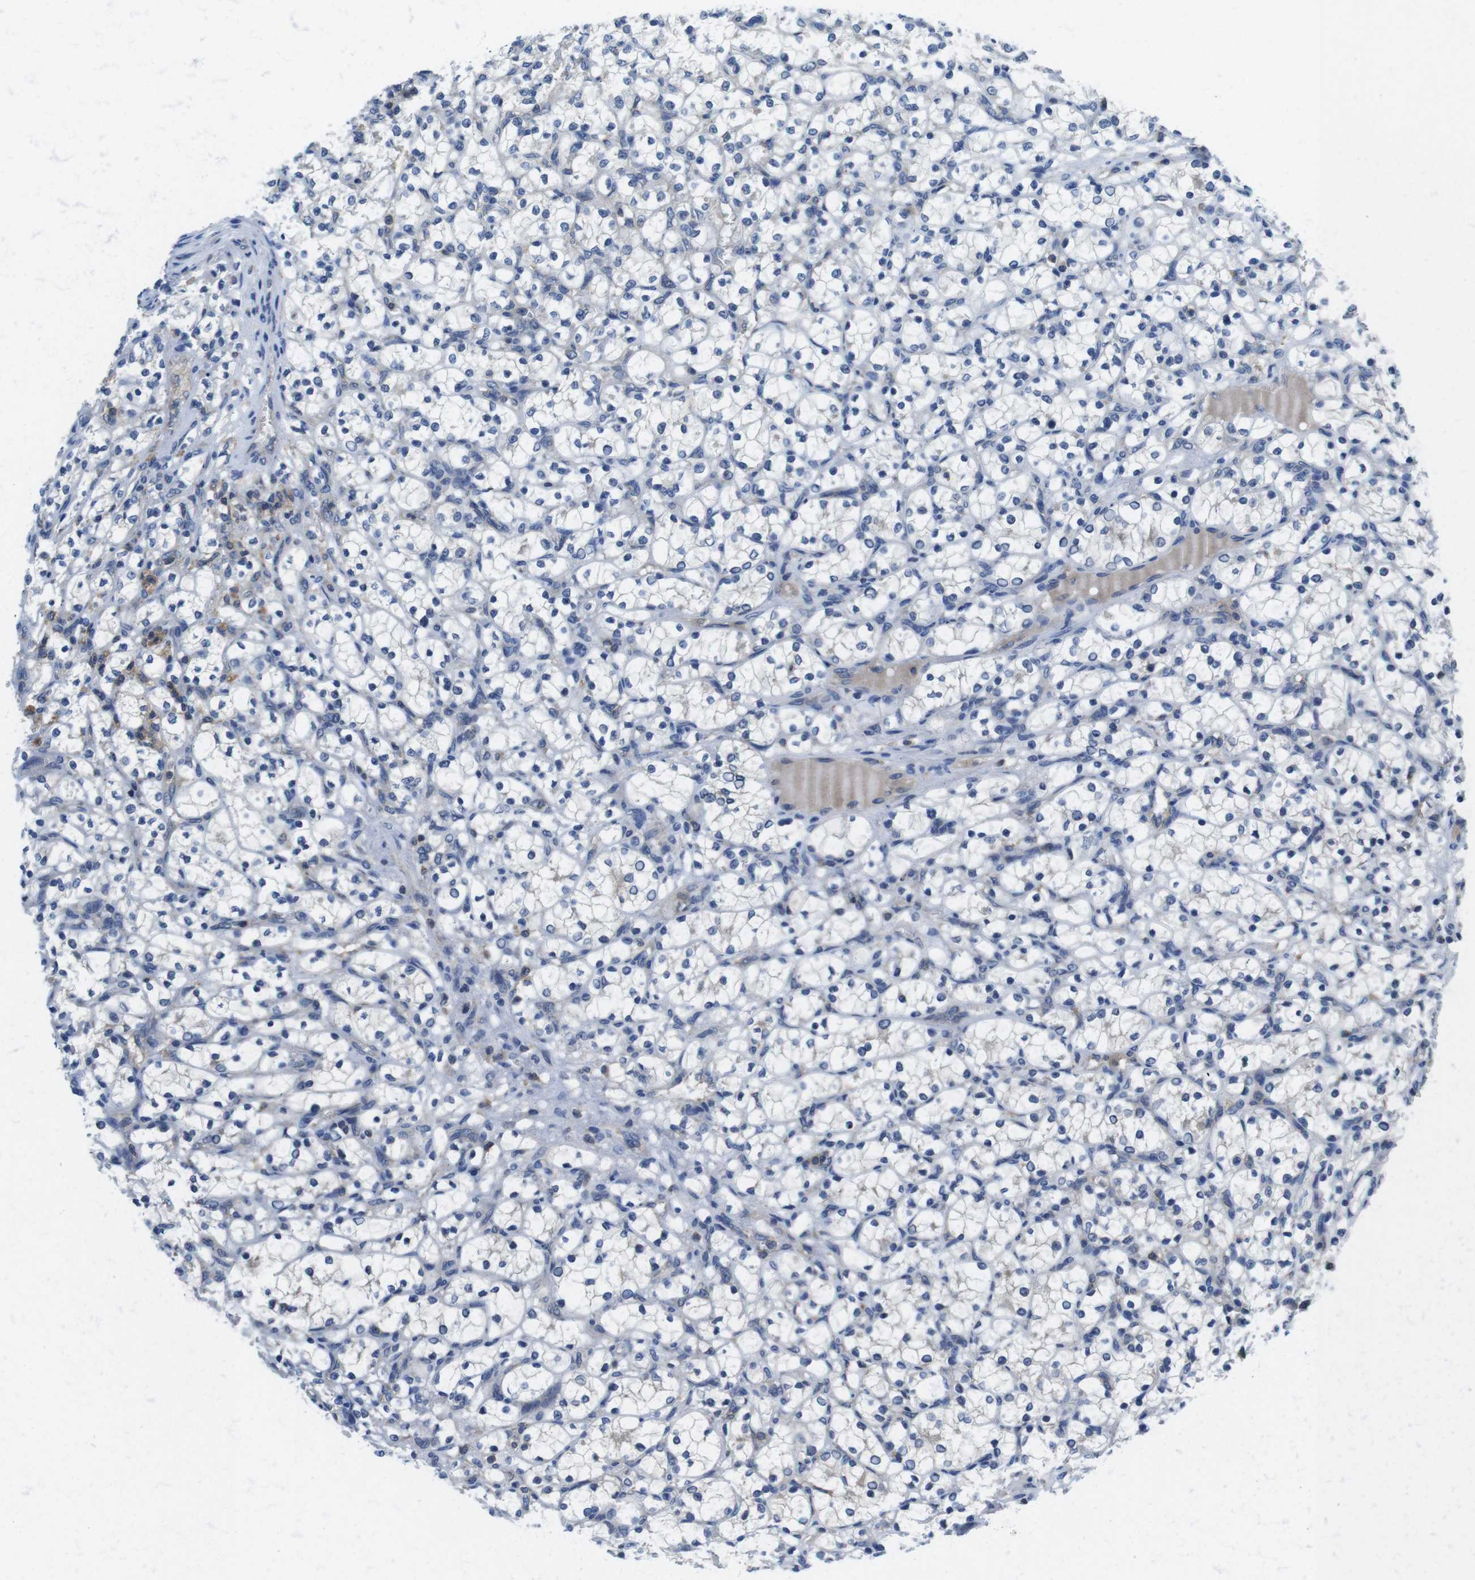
{"staining": {"intensity": "negative", "quantity": "none", "location": "none"}, "tissue": "renal cancer", "cell_type": "Tumor cells", "image_type": "cancer", "snomed": [{"axis": "morphology", "description": "Adenocarcinoma, NOS"}, {"axis": "topography", "description": "Kidney"}], "caption": "The immunohistochemistry photomicrograph has no significant positivity in tumor cells of renal cancer tissue. (Brightfield microscopy of DAB immunohistochemistry (IHC) at high magnification).", "gene": "PIK3CD", "patient": {"sex": "female", "age": 69}}